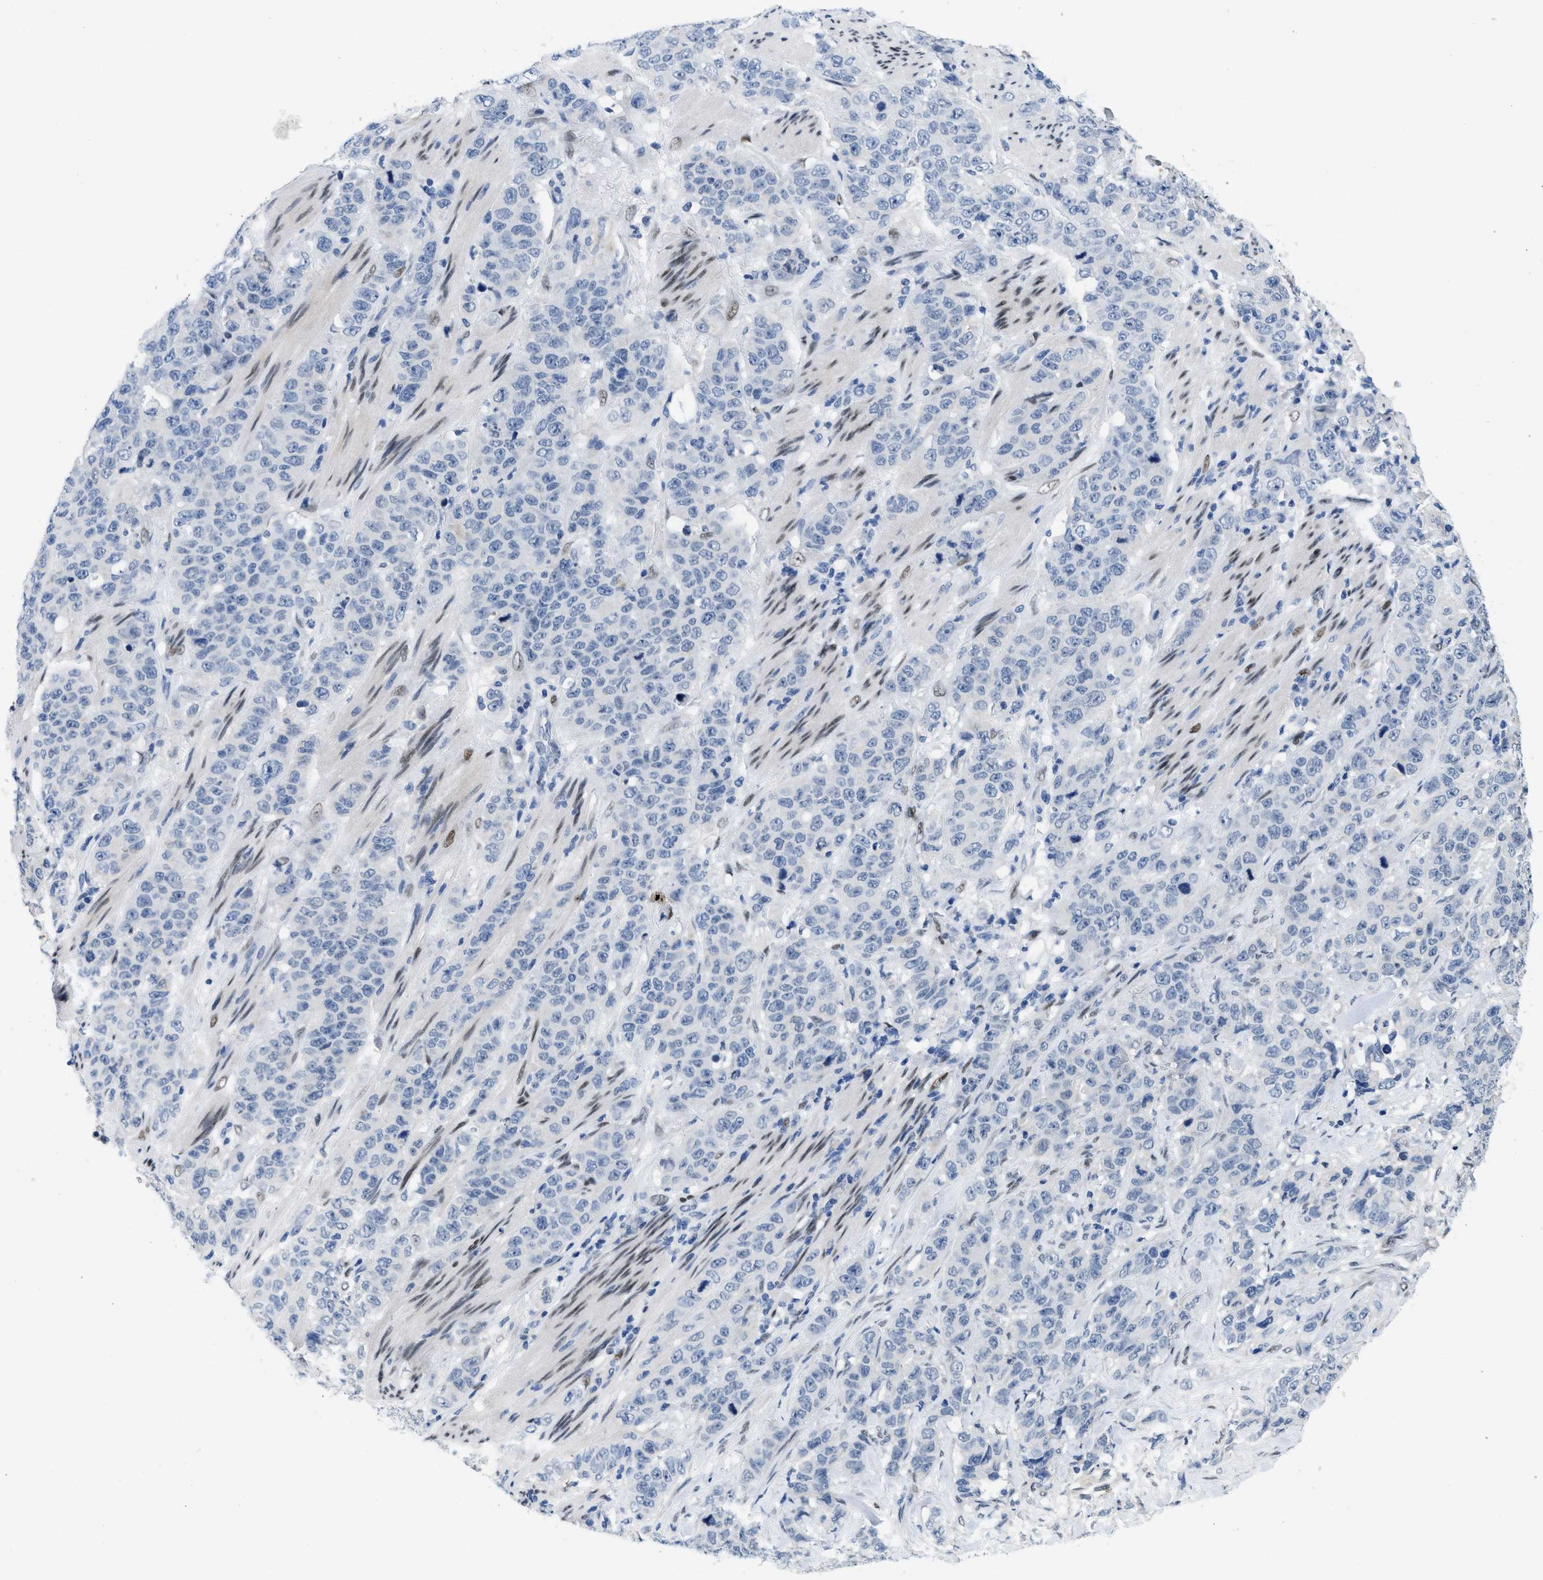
{"staining": {"intensity": "negative", "quantity": "none", "location": "none"}, "tissue": "stomach cancer", "cell_type": "Tumor cells", "image_type": "cancer", "snomed": [{"axis": "morphology", "description": "Adenocarcinoma, NOS"}, {"axis": "topography", "description": "Stomach"}], "caption": "An immunohistochemistry micrograph of stomach cancer (adenocarcinoma) is shown. There is no staining in tumor cells of stomach cancer (adenocarcinoma).", "gene": "NFIX", "patient": {"sex": "male", "age": 48}}